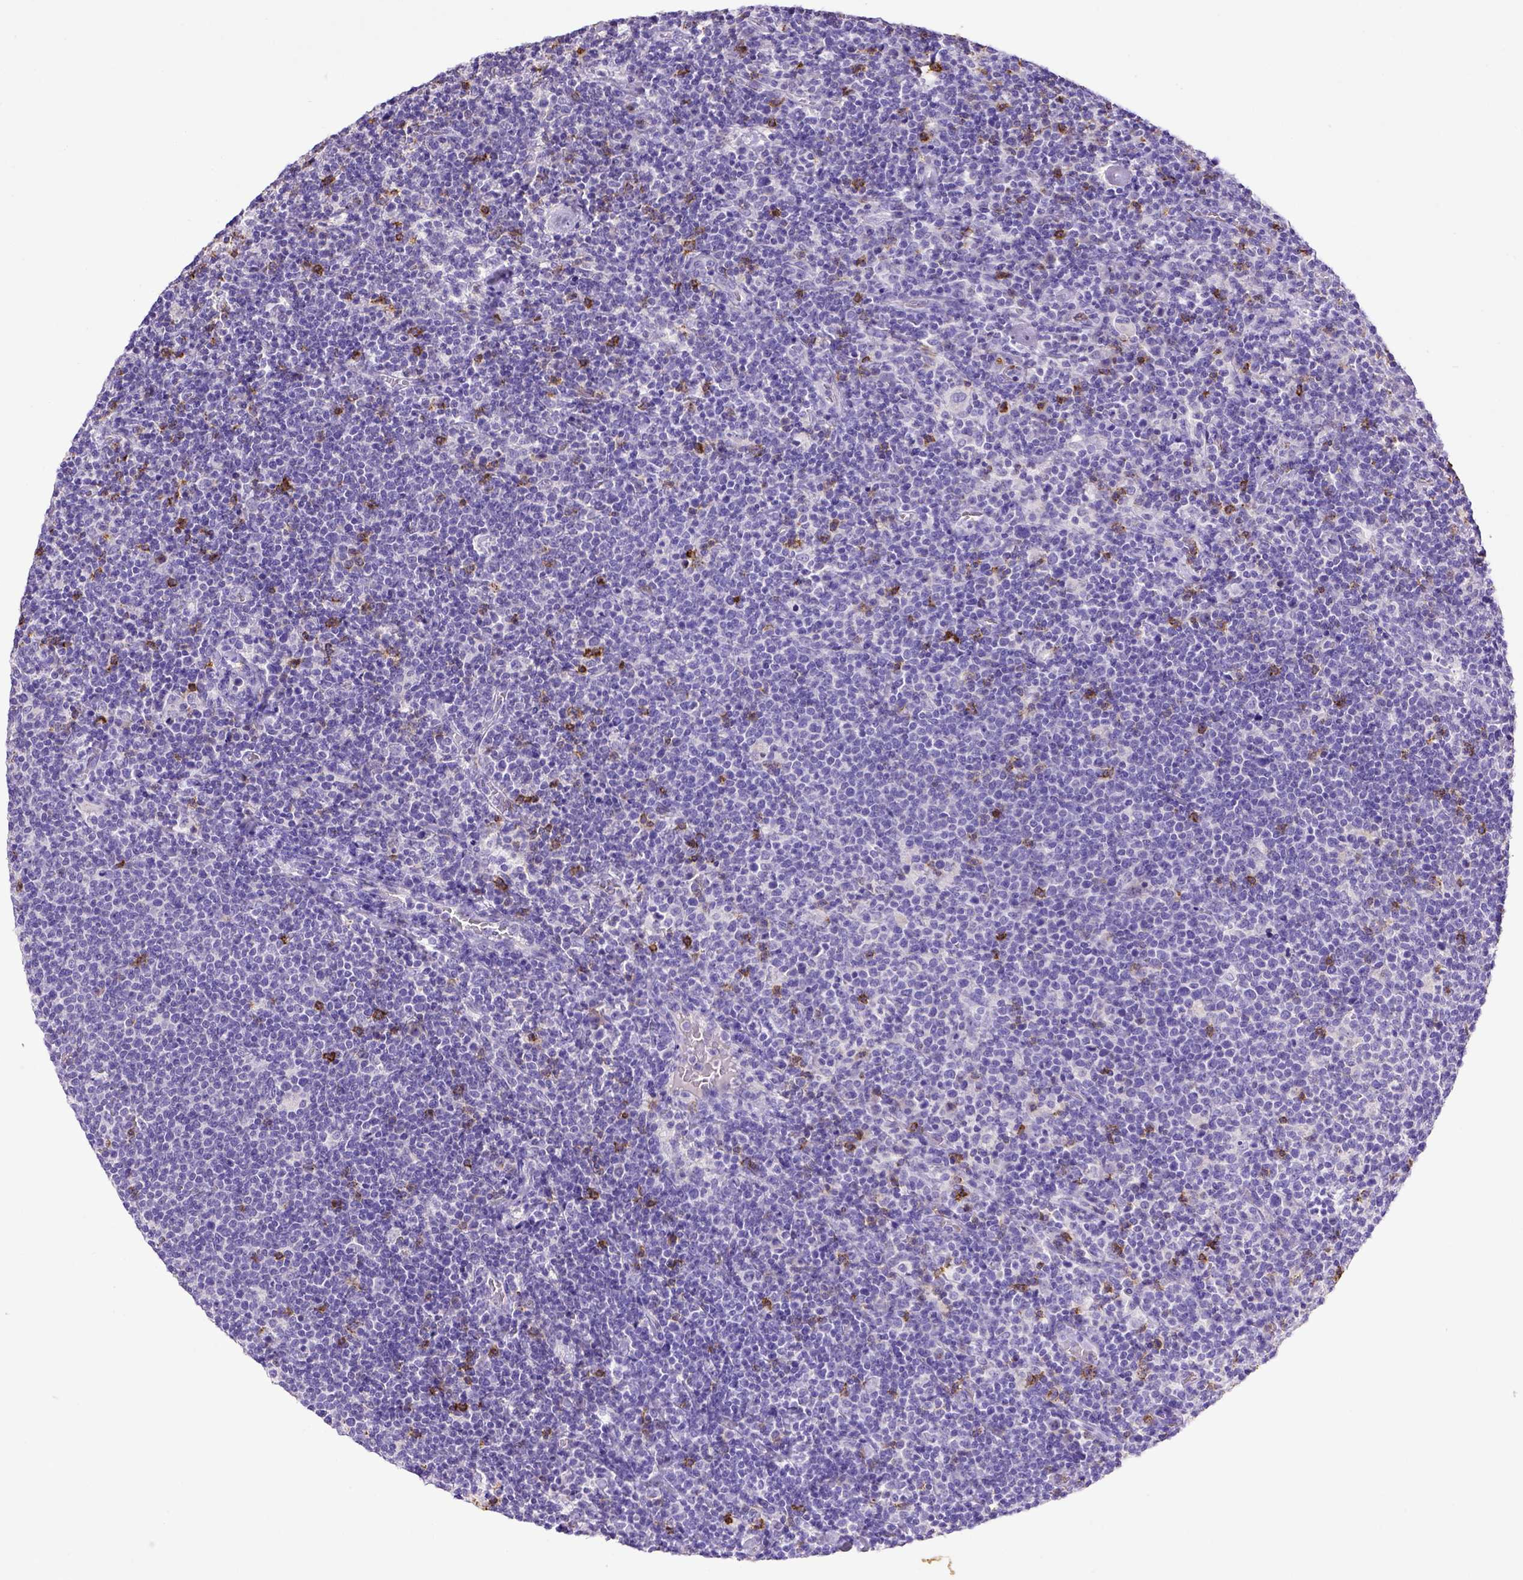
{"staining": {"intensity": "negative", "quantity": "none", "location": "none"}, "tissue": "lymphoma", "cell_type": "Tumor cells", "image_type": "cancer", "snomed": [{"axis": "morphology", "description": "Malignant lymphoma, non-Hodgkin's type, High grade"}, {"axis": "topography", "description": "Lymph node"}], "caption": "This is a micrograph of immunohistochemistry staining of malignant lymphoma, non-Hodgkin's type (high-grade), which shows no positivity in tumor cells.", "gene": "B3GAT1", "patient": {"sex": "male", "age": 61}}